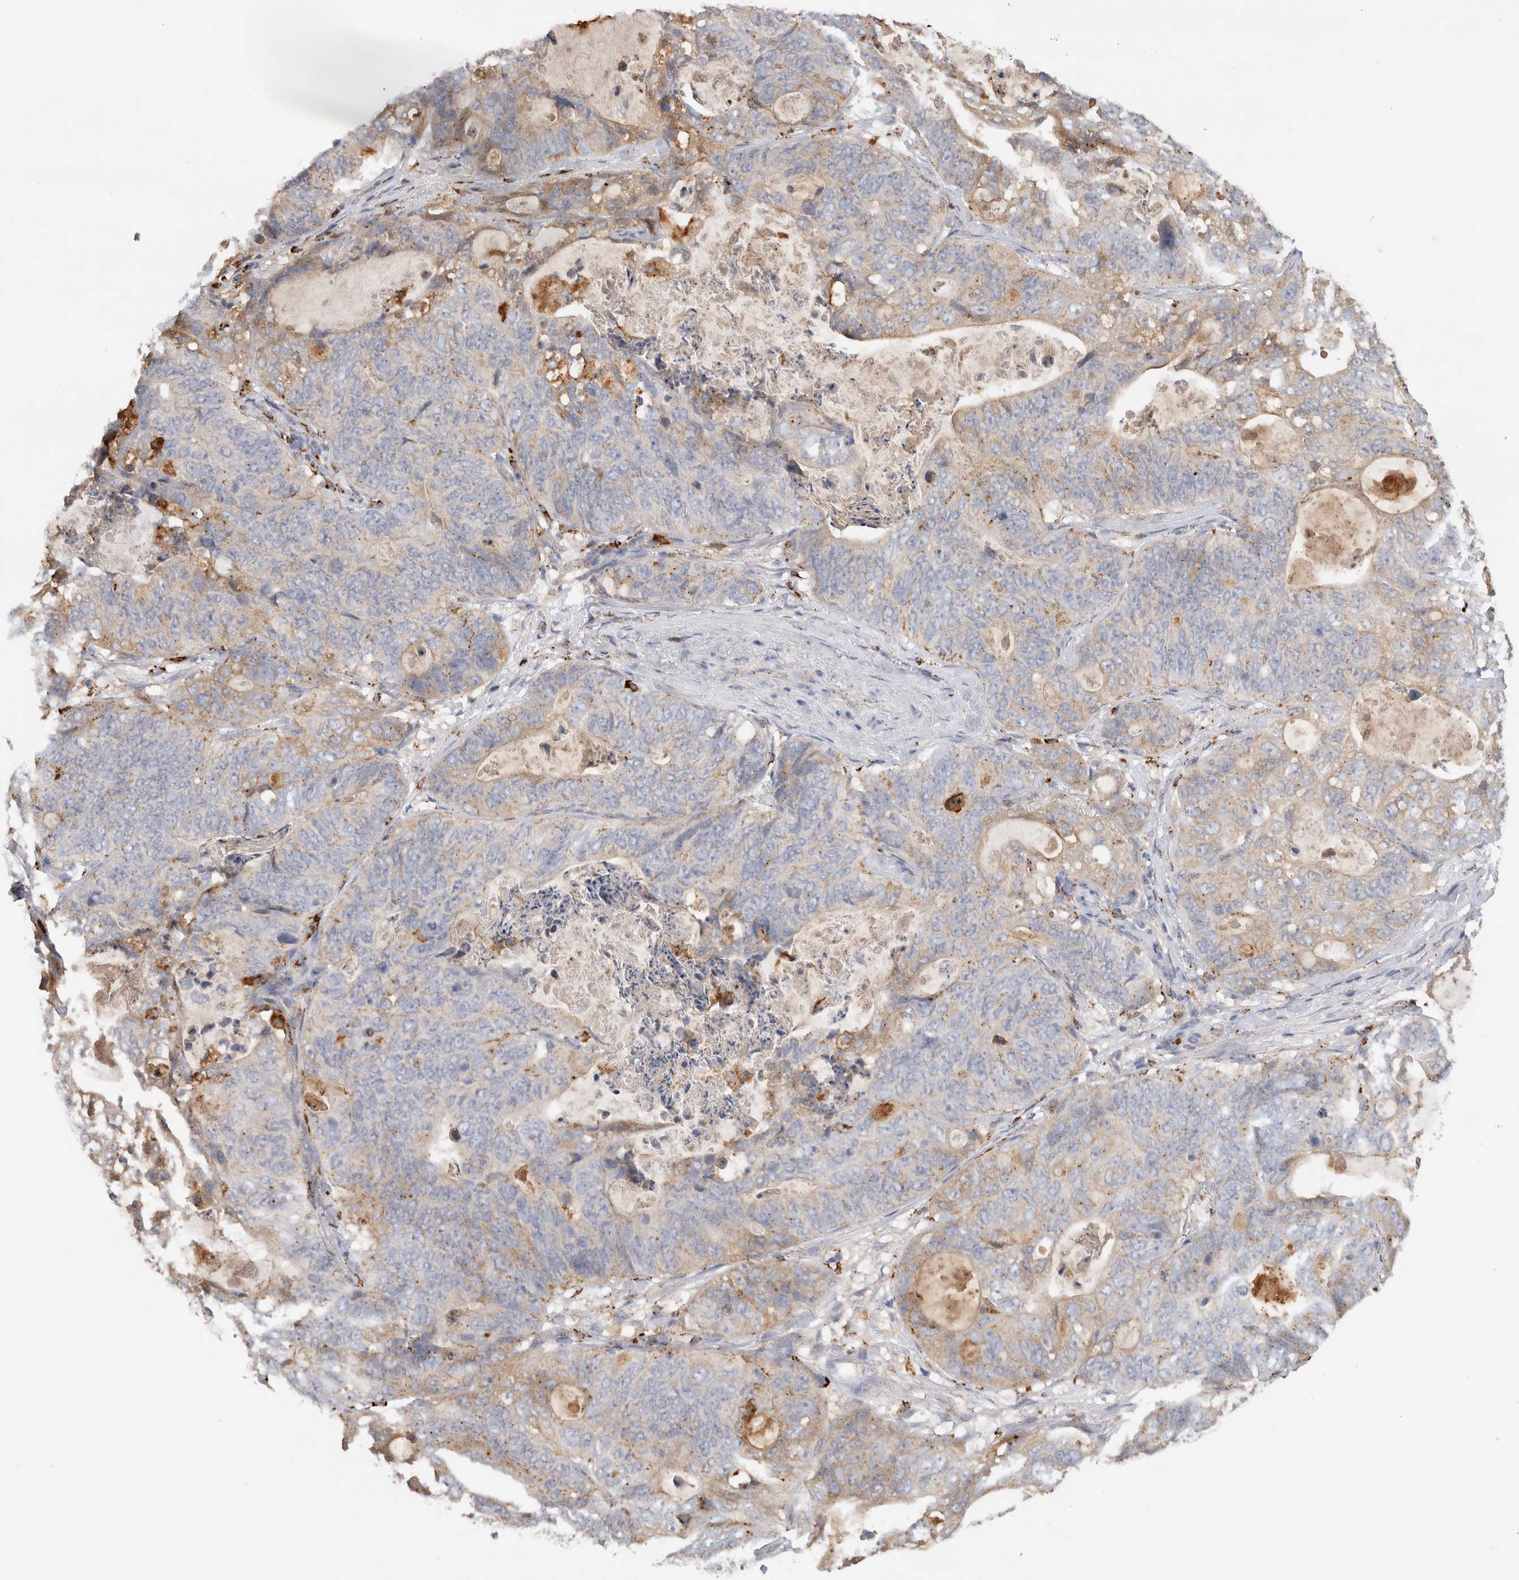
{"staining": {"intensity": "weak", "quantity": "25%-75%", "location": "cytoplasmic/membranous"}, "tissue": "stomach cancer", "cell_type": "Tumor cells", "image_type": "cancer", "snomed": [{"axis": "morphology", "description": "Normal tissue, NOS"}, {"axis": "morphology", "description": "Adenocarcinoma, NOS"}, {"axis": "topography", "description": "Stomach"}], "caption": "A brown stain shows weak cytoplasmic/membranous positivity of a protein in human adenocarcinoma (stomach) tumor cells.", "gene": "GNS", "patient": {"sex": "female", "age": 89}}